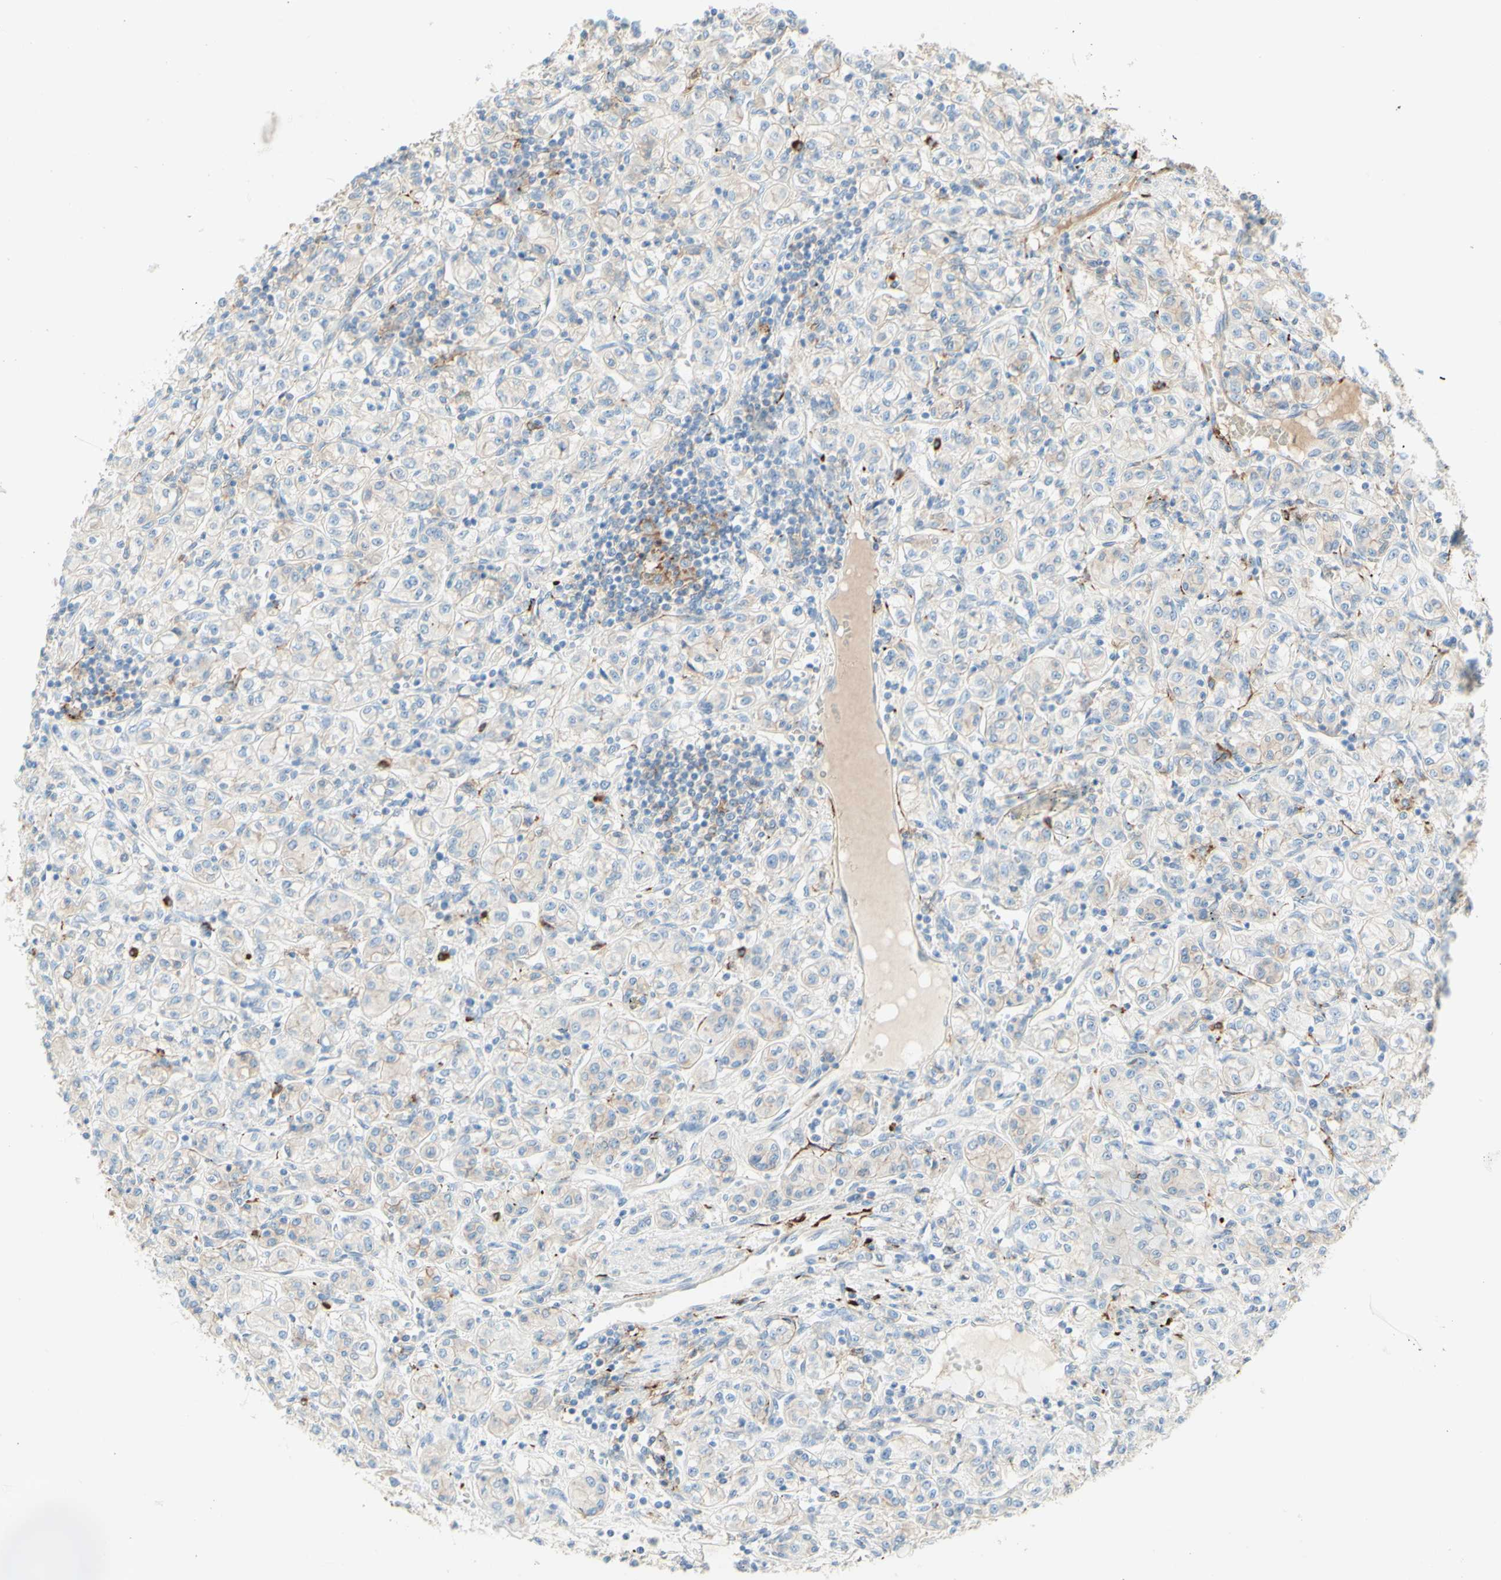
{"staining": {"intensity": "weak", "quantity": "25%-75%", "location": "cytoplasmic/membranous"}, "tissue": "renal cancer", "cell_type": "Tumor cells", "image_type": "cancer", "snomed": [{"axis": "morphology", "description": "Adenocarcinoma, NOS"}, {"axis": "topography", "description": "Kidney"}], "caption": "IHC (DAB (3,3'-diaminobenzidine)) staining of human renal cancer reveals weak cytoplasmic/membranous protein positivity in approximately 25%-75% of tumor cells.", "gene": "ALCAM", "patient": {"sex": "male", "age": 77}}